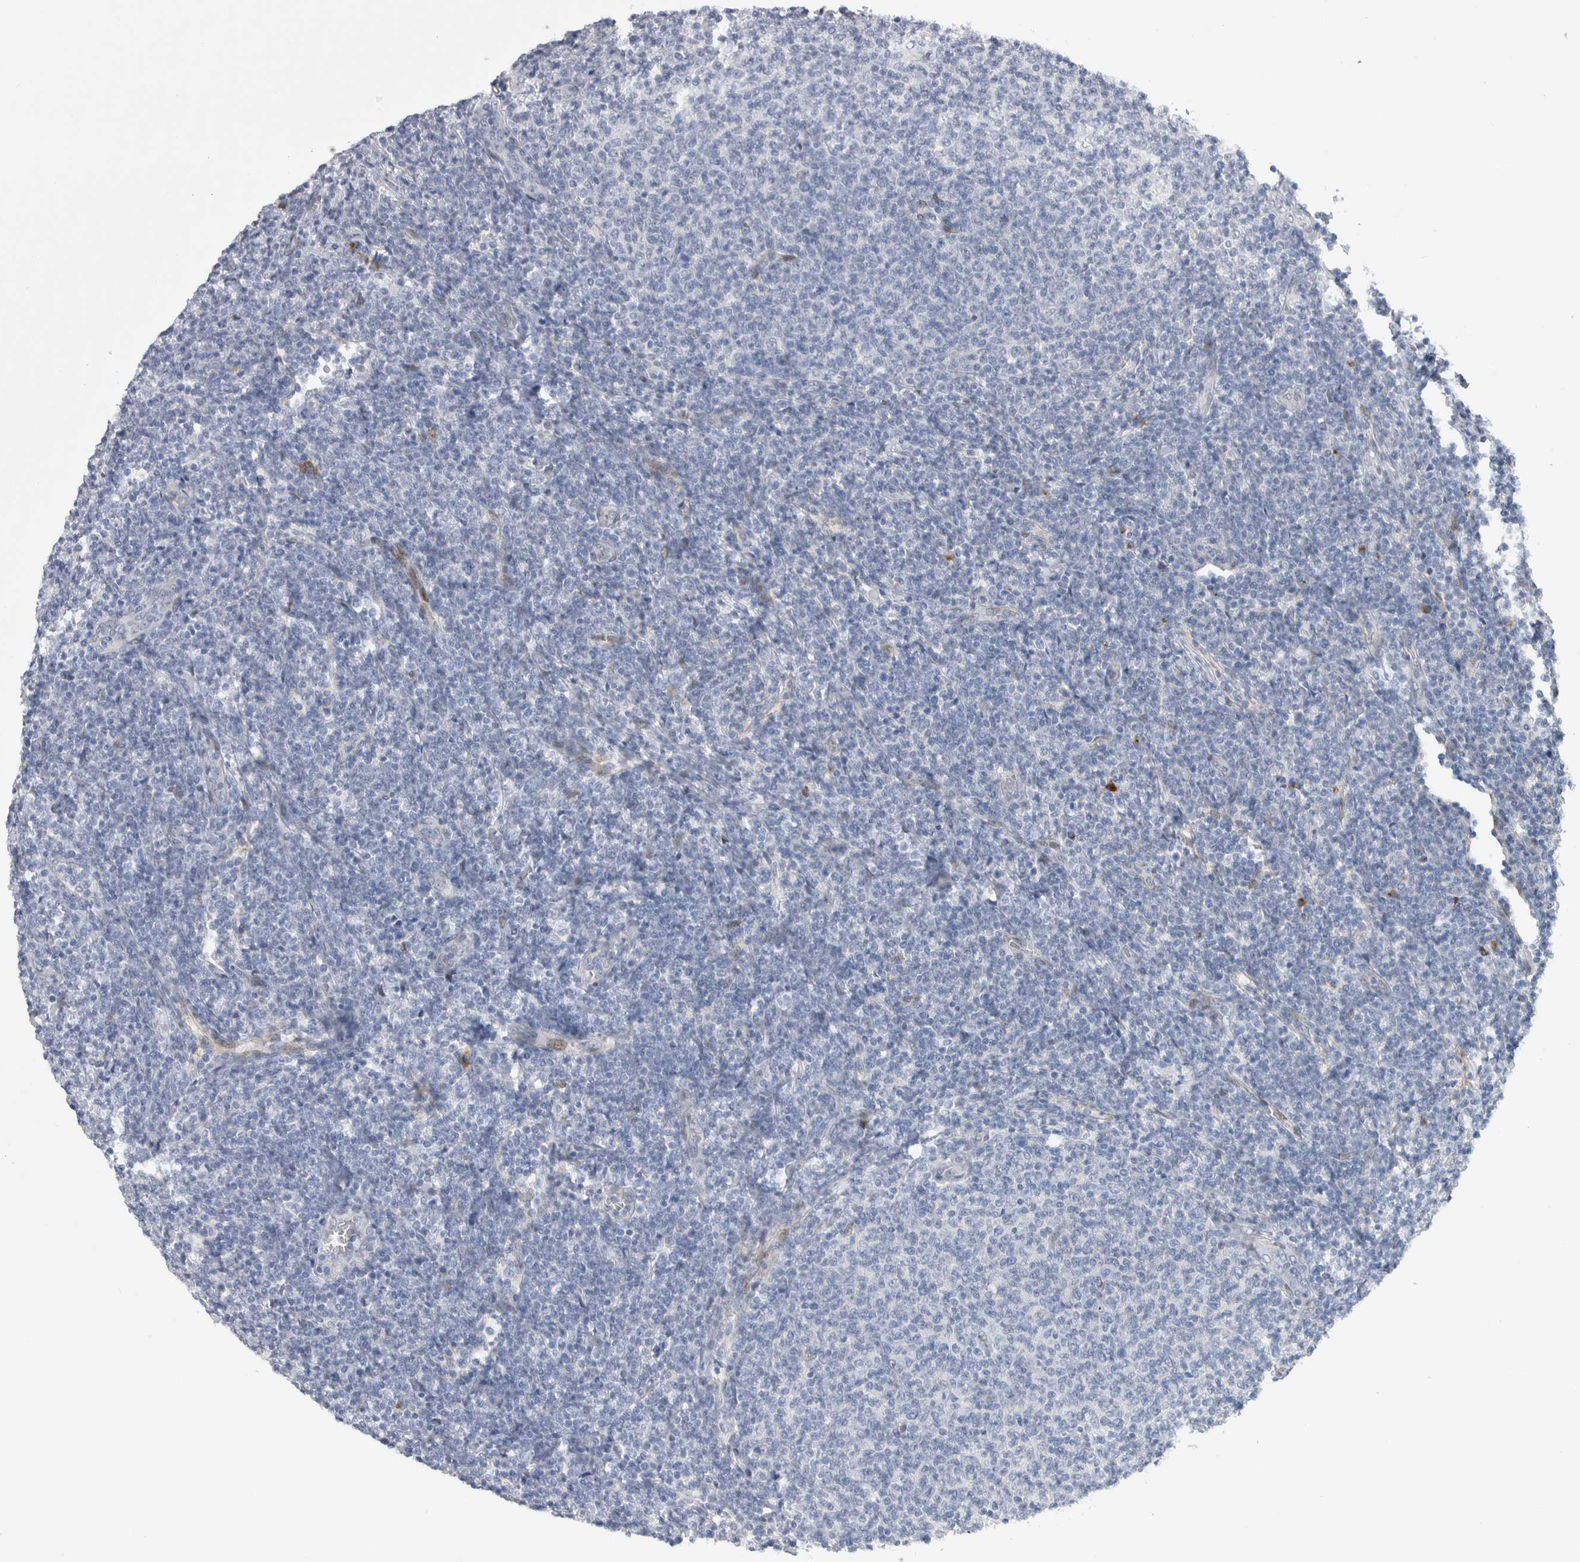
{"staining": {"intensity": "negative", "quantity": "none", "location": "none"}, "tissue": "lymphoma", "cell_type": "Tumor cells", "image_type": "cancer", "snomed": [{"axis": "morphology", "description": "Malignant lymphoma, non-Hodgkin's type, Low grade"}, {"axis": "topography", "description": "Lymph node"}], "caption": "Tumor cells are negative for protein expression in human lymphoma. (Brightfield microscopy of DAB (3,3'-diaminobenzidine) IHC at high magnification).", "gene": "DMTN", "patient": {"sex": "male", "age": 66}}